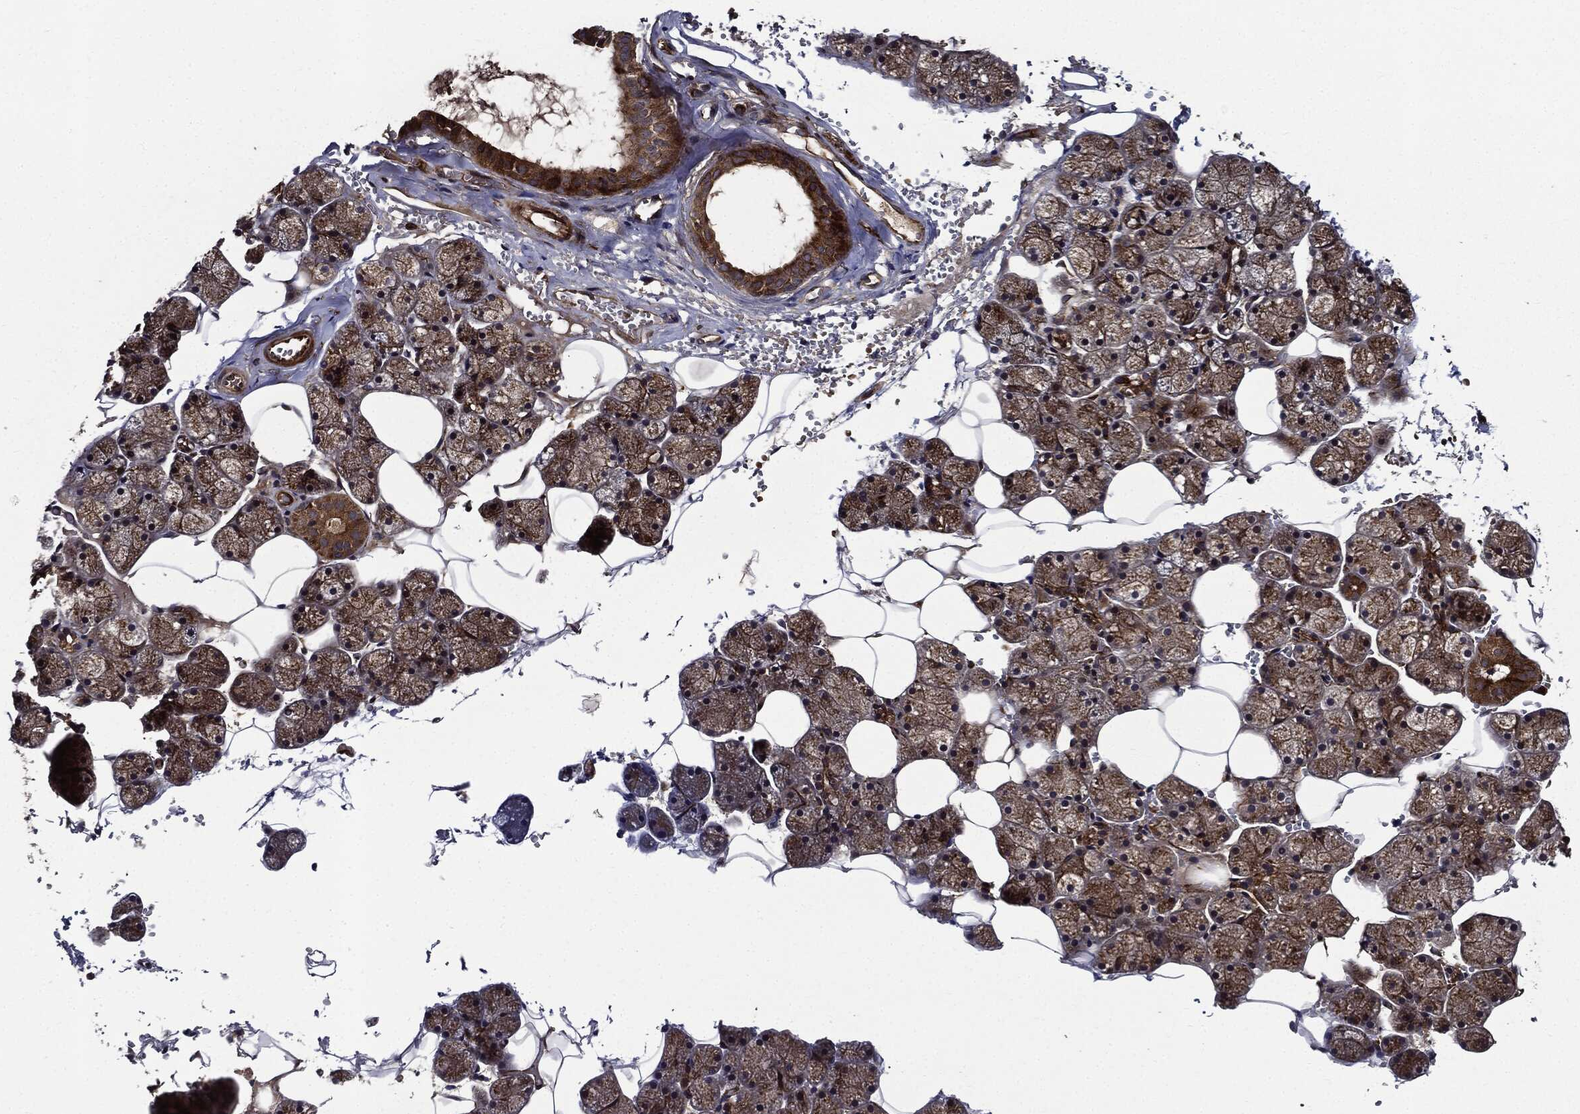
{"staining": {"intensity": "moderate", "quantity": ">75%", "location": "cytoplasmic/membranous"}, "tissue": "salivary gland", "cell_type": "Glandular cells", "image_type": "normal", "snomed": [{"axis": "morphology", "description": "Normal tissue, NOS"}, {"axis": "topography", "description": "Salivary gland"}], "caption": "Immunohistochemical staining of unremarkable salivary gland reveals >75% levels of moderate cytoplasmic/membranous protein staining in approximately >75% of glandular cells. The staining is performed using DAB brown chromogen to label protein expression. The nuclei are counter-stained blue using hematoxylin.", "gene": "HTT", "patient": {"sex": "male", "age": 38}}